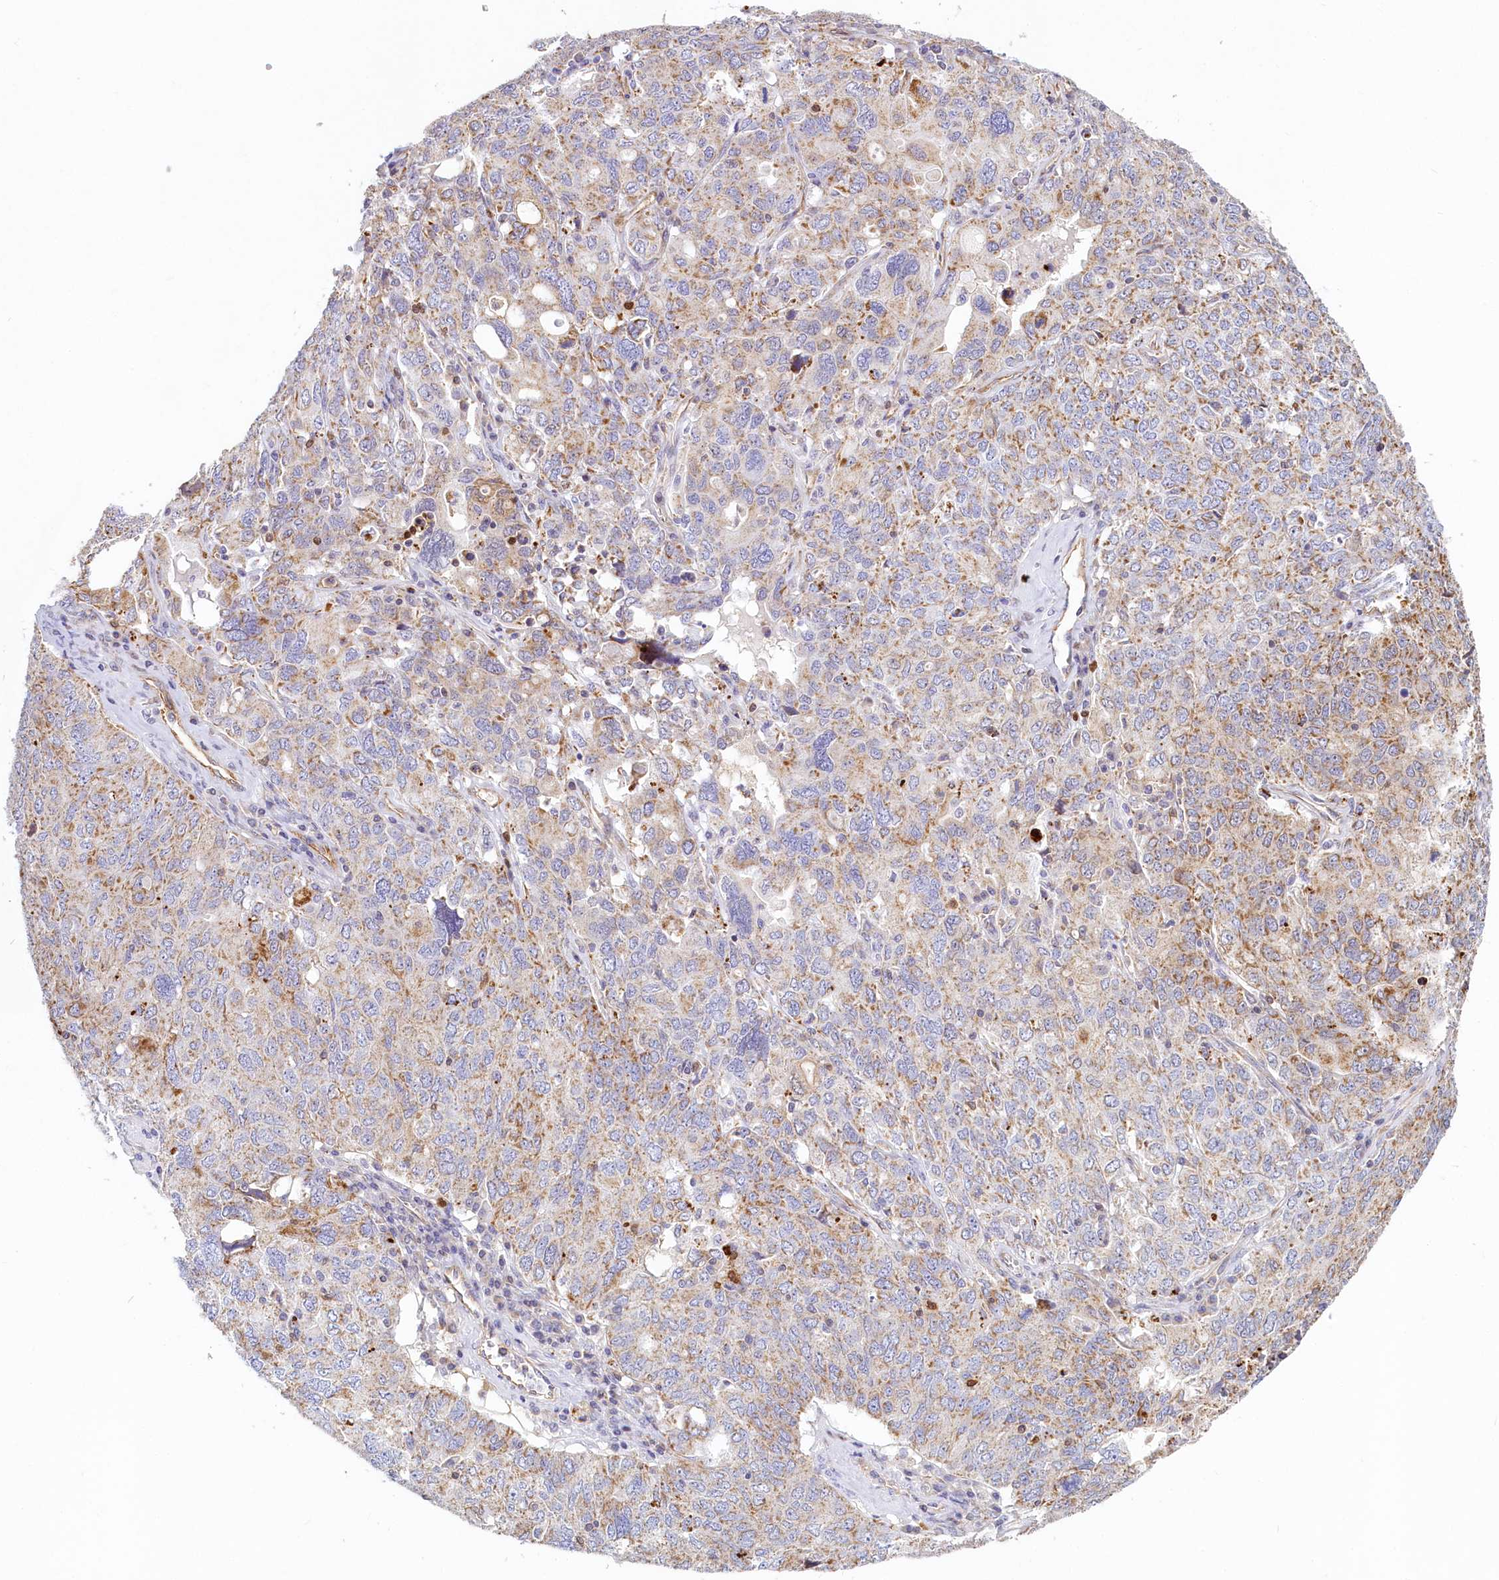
{"staining": {"intensity": "moderate", "quantity": "25%-75%", "location": "cytoplasmic/membranous"}, "tissue": "ovarian cancer", "cell_type": "Tumor cells", "image_type": "cancer", "snomed": [{"axis": "morphology", "description": "Carcinoma, endometroid"}, {"axis": "topography", "description": "Ovary"}], "caption": "Immunohistochemical staining of human ovarian cancer (endometroid carcinoma) demonstrates moderate cytoplasmic/membranous protein positivity in approximately 25%-75% of tumor cells. (Brightfield microscopy of DAB IHC at high magnification).", "gene": "LMOD3", "patient": {"sex": "female", "age": 62}}